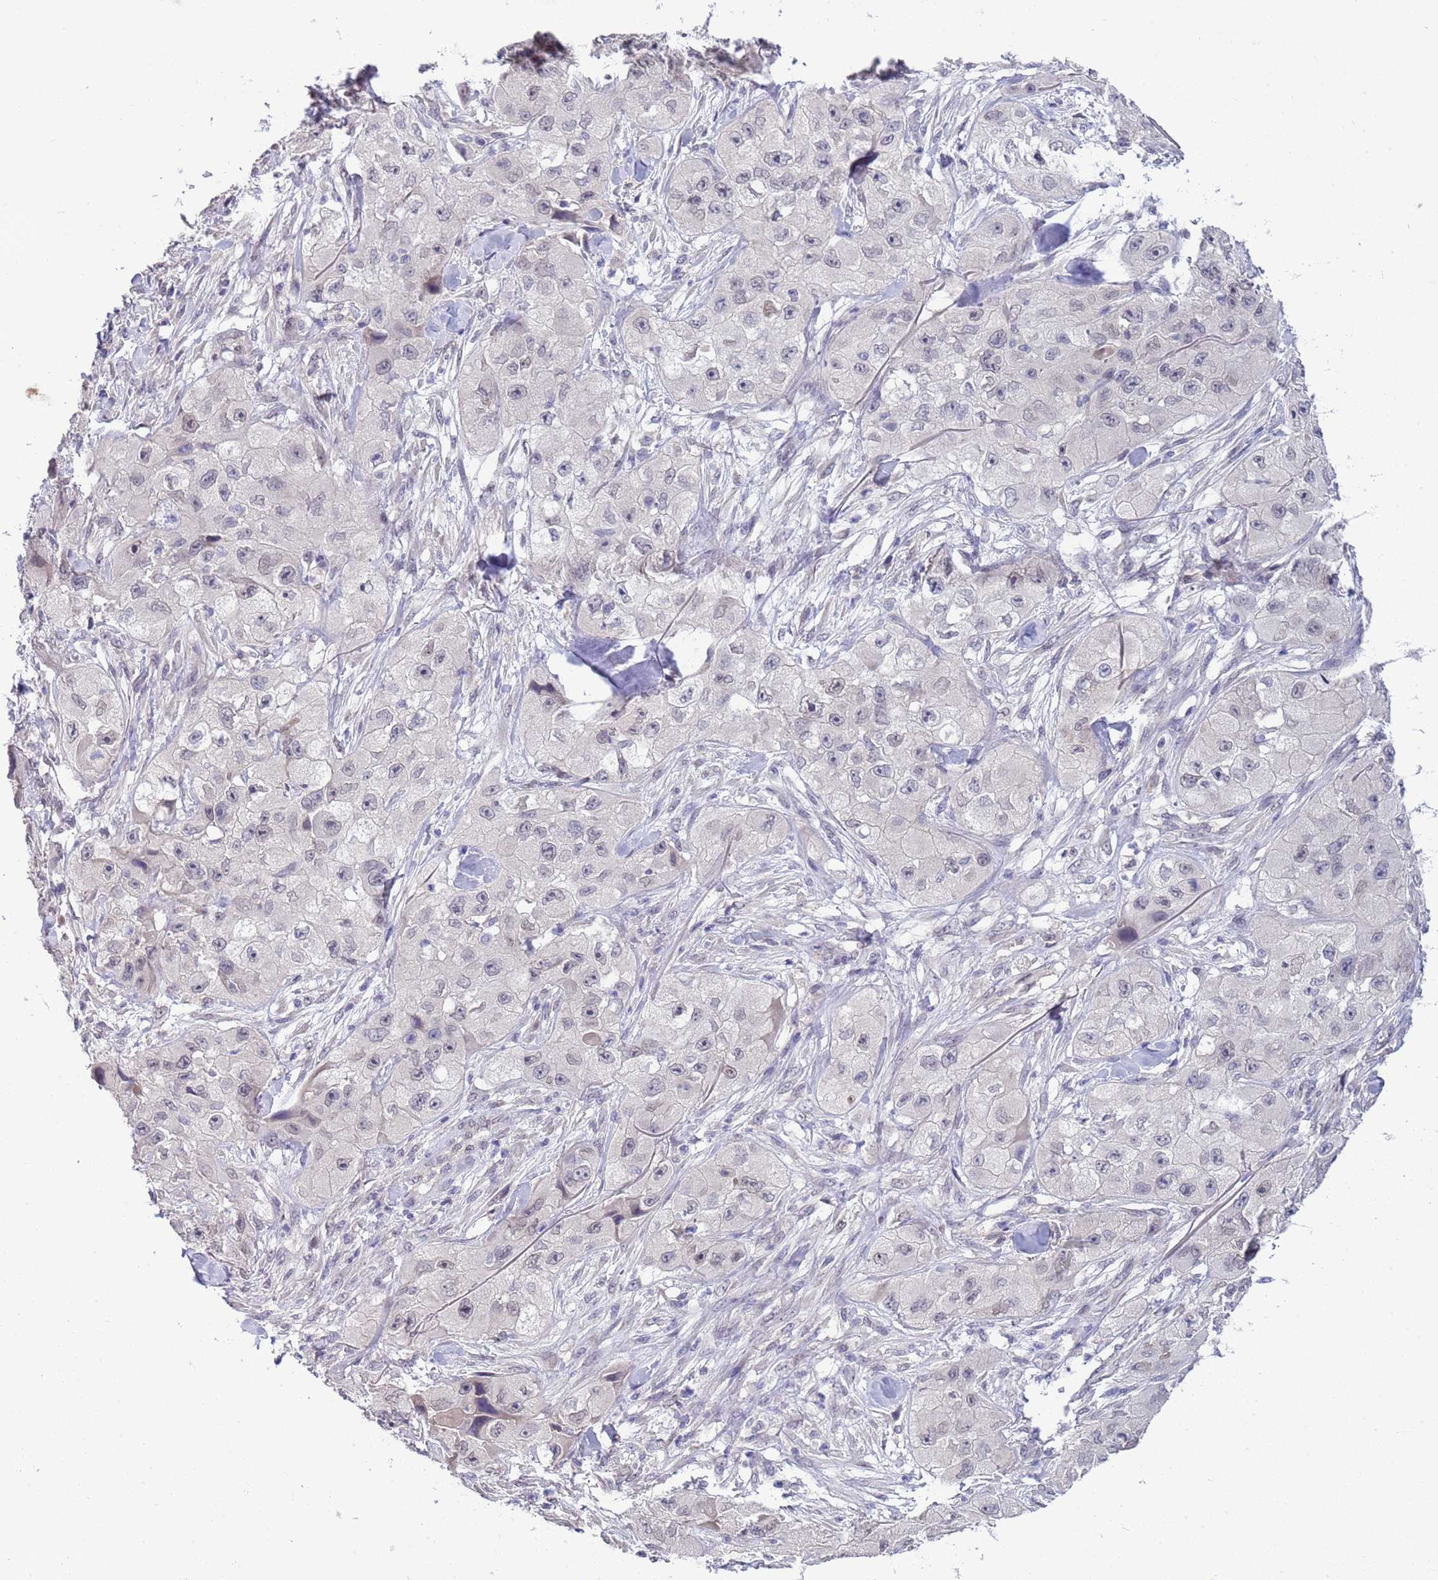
{"staining": {"intensity": "weak", "quantity": "<25%", "location": "nuclear"}, "tissue": "skin cancer", "cell_type": "Tumor cells", "image_type": "cancer", "snomed": [{"axis": "morphology", "description": "Squamous cell carcinoma, NOS"}, {"axis": "topography", "description": "Skin"}, {"axis": "topography", "description": "Subcutis"}], "caption": "Immunohistochemistry (IHC) histopathology image of neoplastic tissue: human skin cancer stained with DAB reveals no significant protein expression in tumor cells.", "gene": "TRMT10A", "patient": {"sex": "male", "age": 73}}